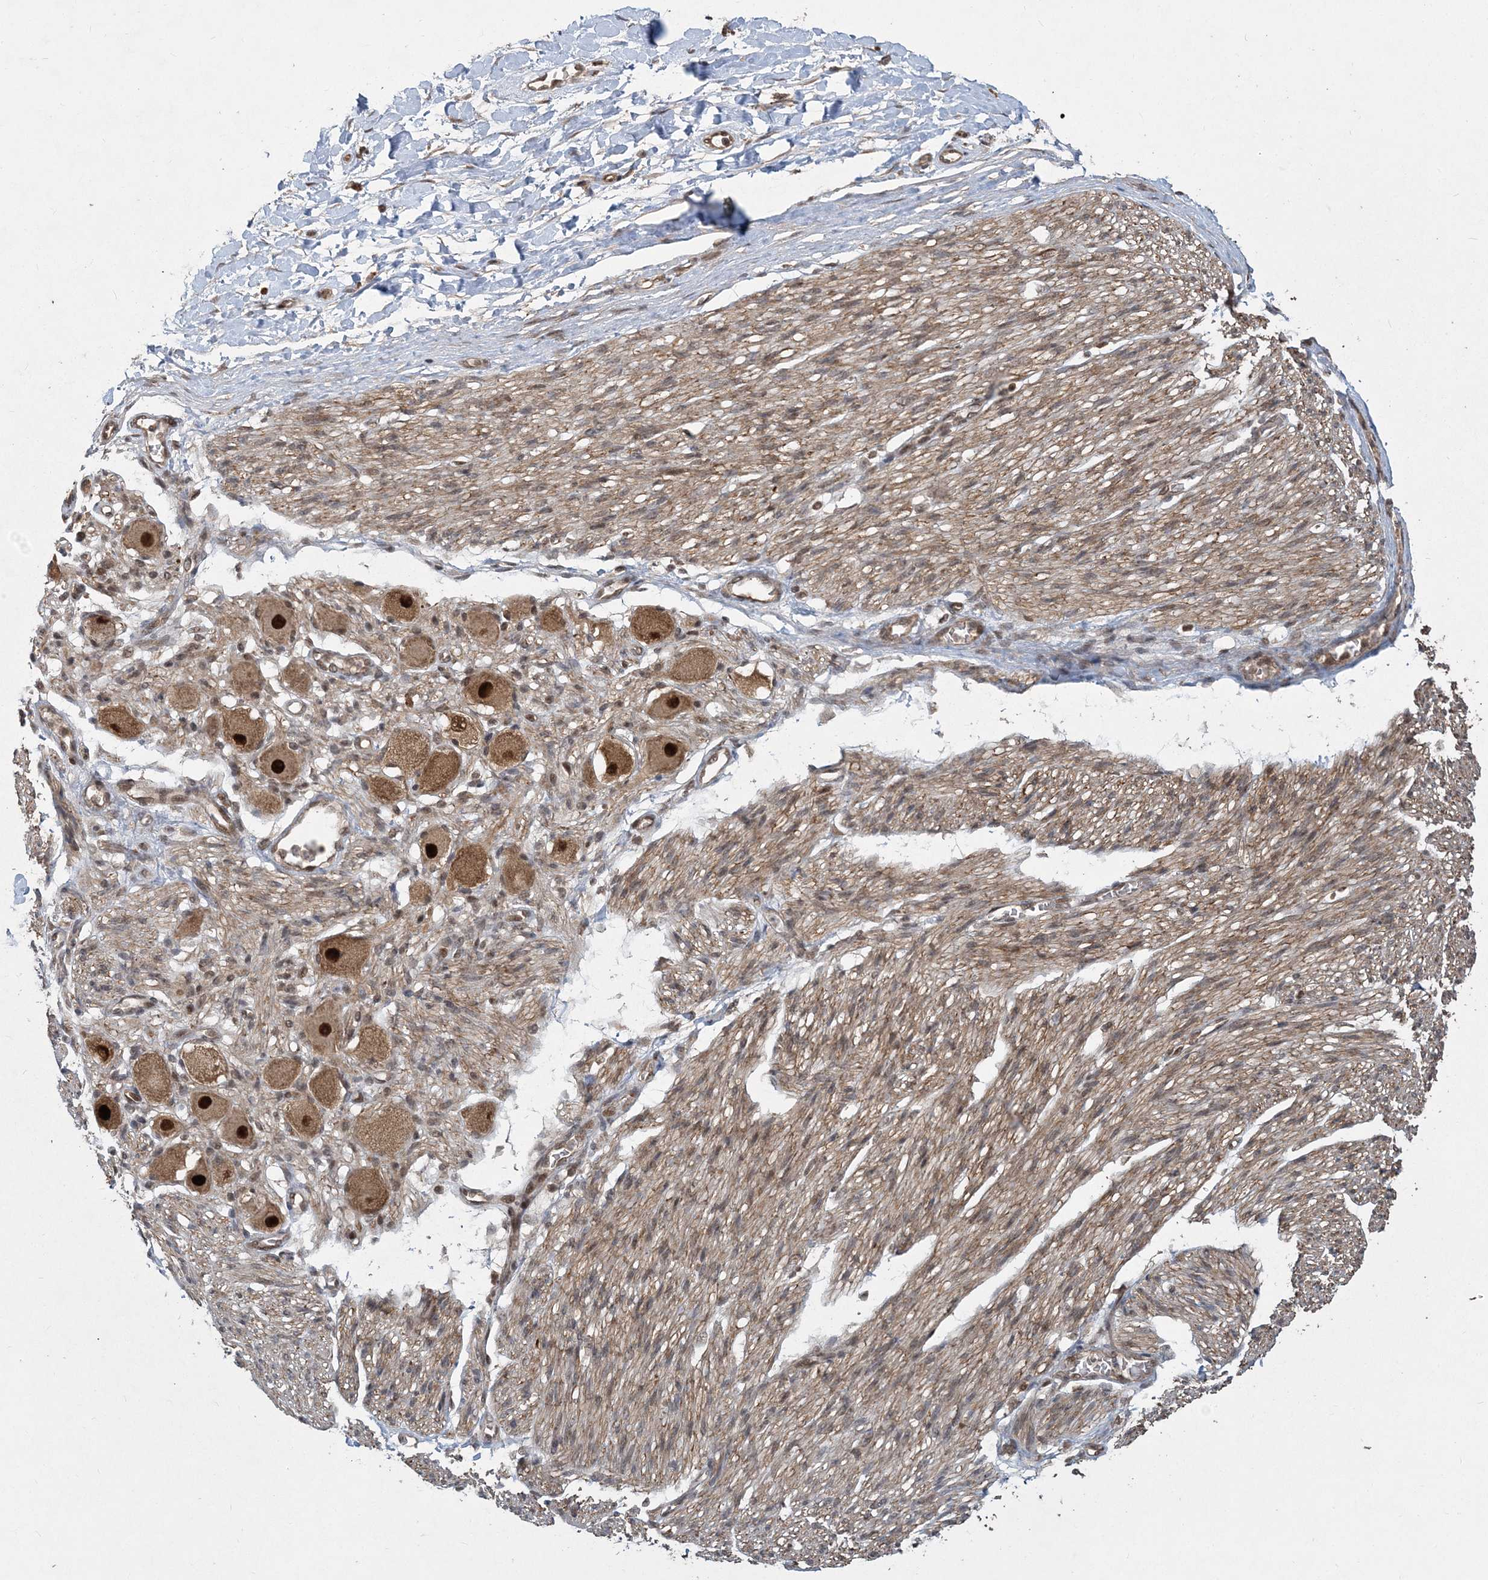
{"staining": {"intensity": "moderate", "quantity": ">75%", "location": "cytoplasmic/membranous,nuclear"}, "tissue": "adipose tissue", "cell_type": "Adipocytes", "image_type": "normal", "snomed": [{"axis": "morphology", "description": "Normal tissue, NOS"}, {"axis": "topography", "description": "Kidney"}, {"axis": "topography", "description": "Peripheral nerve tissue"}], "caption": "This photomicrograph reveals immunohistochemistry (IHC) staining of normal human adipose tissue, with medium moderate cytoplasmic/membranous,nuclear positivity in about >75% of adipocytes.", "gene": "COPS7B", "patient": {"sex": "male", "age": 7}}